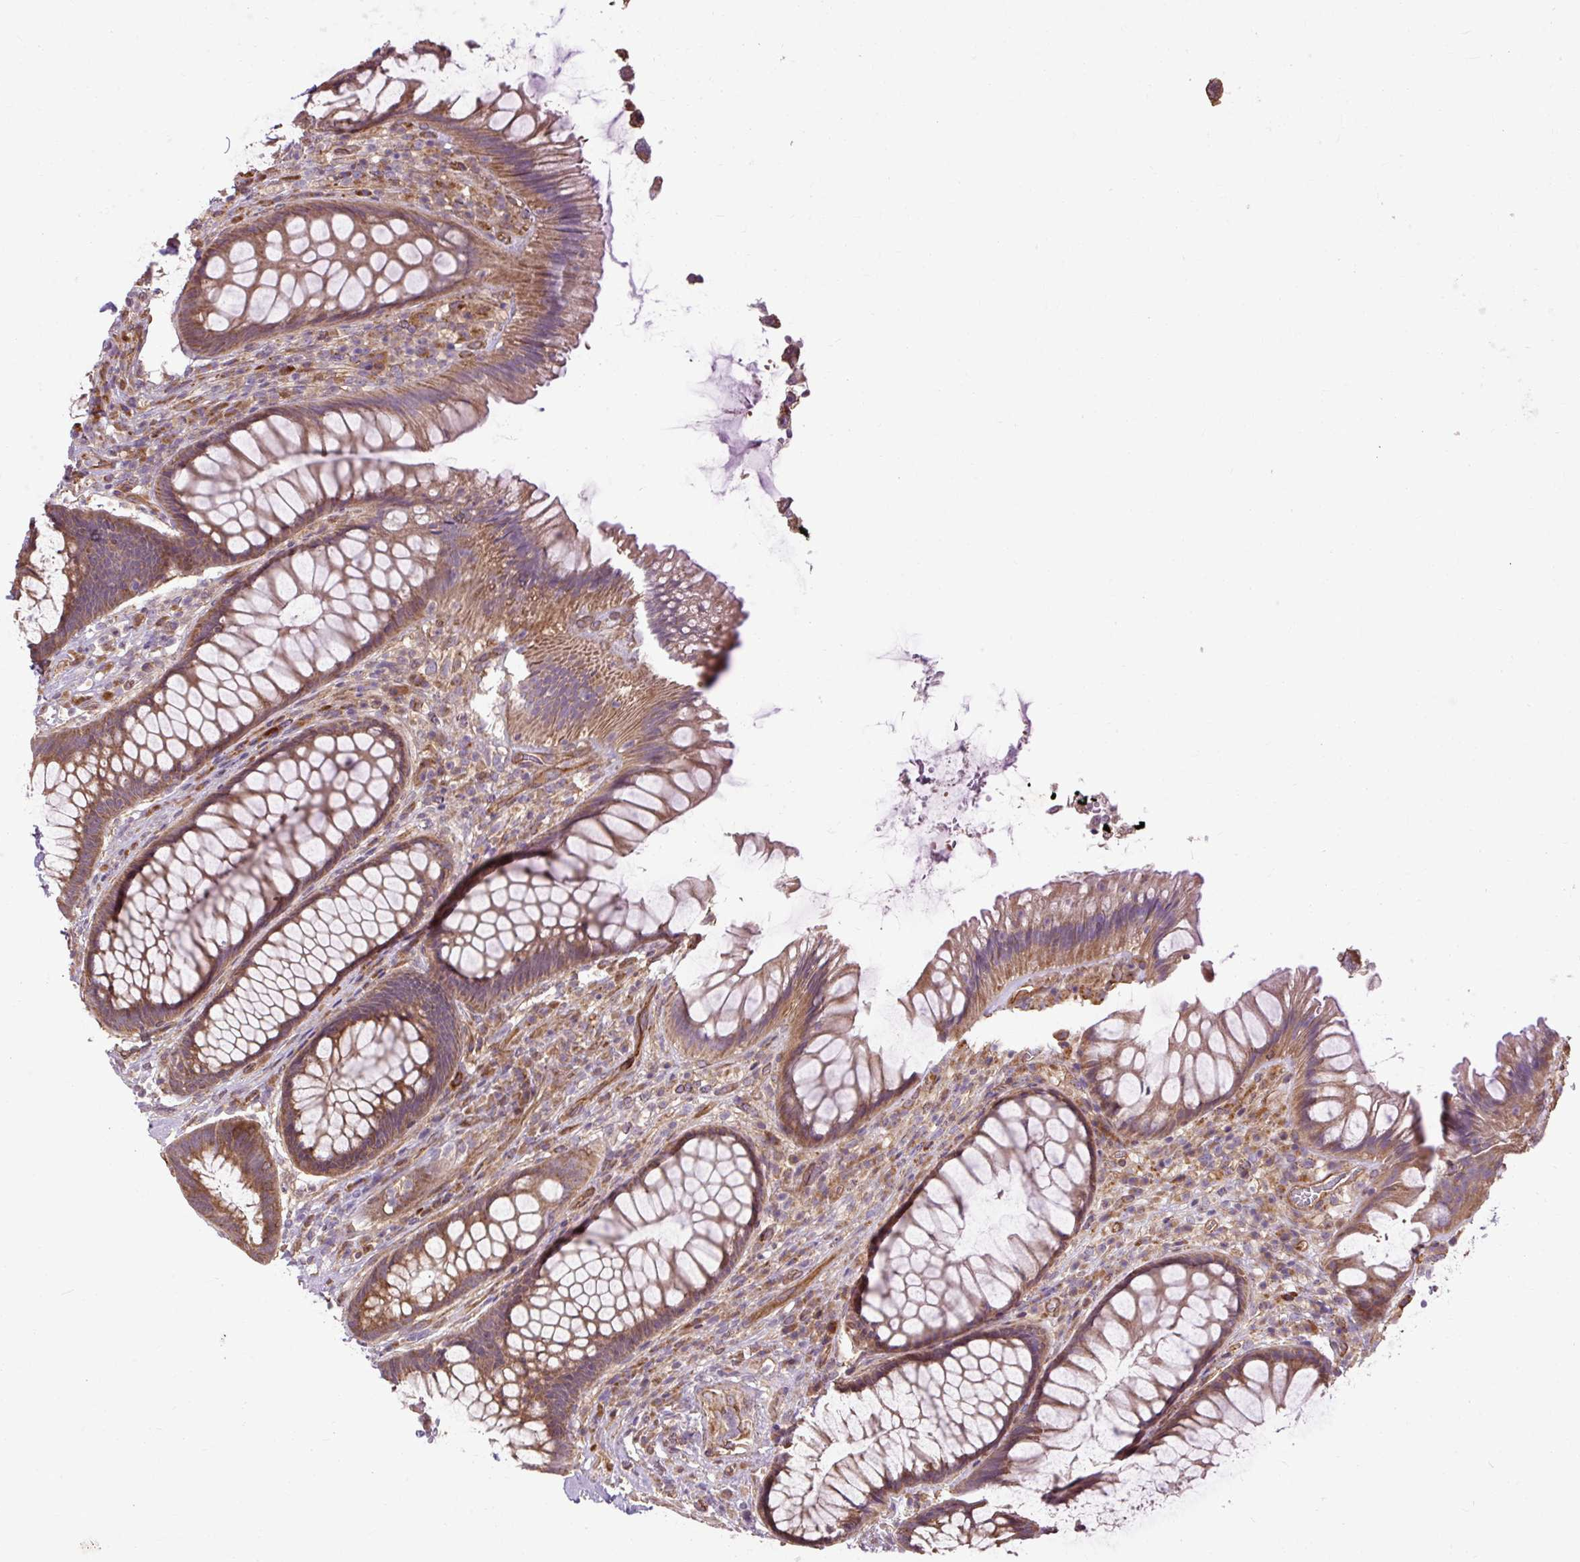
{"staining": {"intensity": "moderate", "quantity": ">75%", "location": "cytoplasmic/membranous"}, "tissue": "rectum", "cell_type": "Glandular cells", "image_type": "normal", "snomed": [{"axis": "morphology", "description": "Normal tissue, NOS"}, {"axis": "topography", "description": "Rectum"}], "caption": "This is a histology image of immunohistochemistry staining of normal rectum, which shows moderate staining in the cytoplasmic/membranous of glandular cells.", "gene": "FLRT1", "patient": {"sex": "male", "age": 53}}